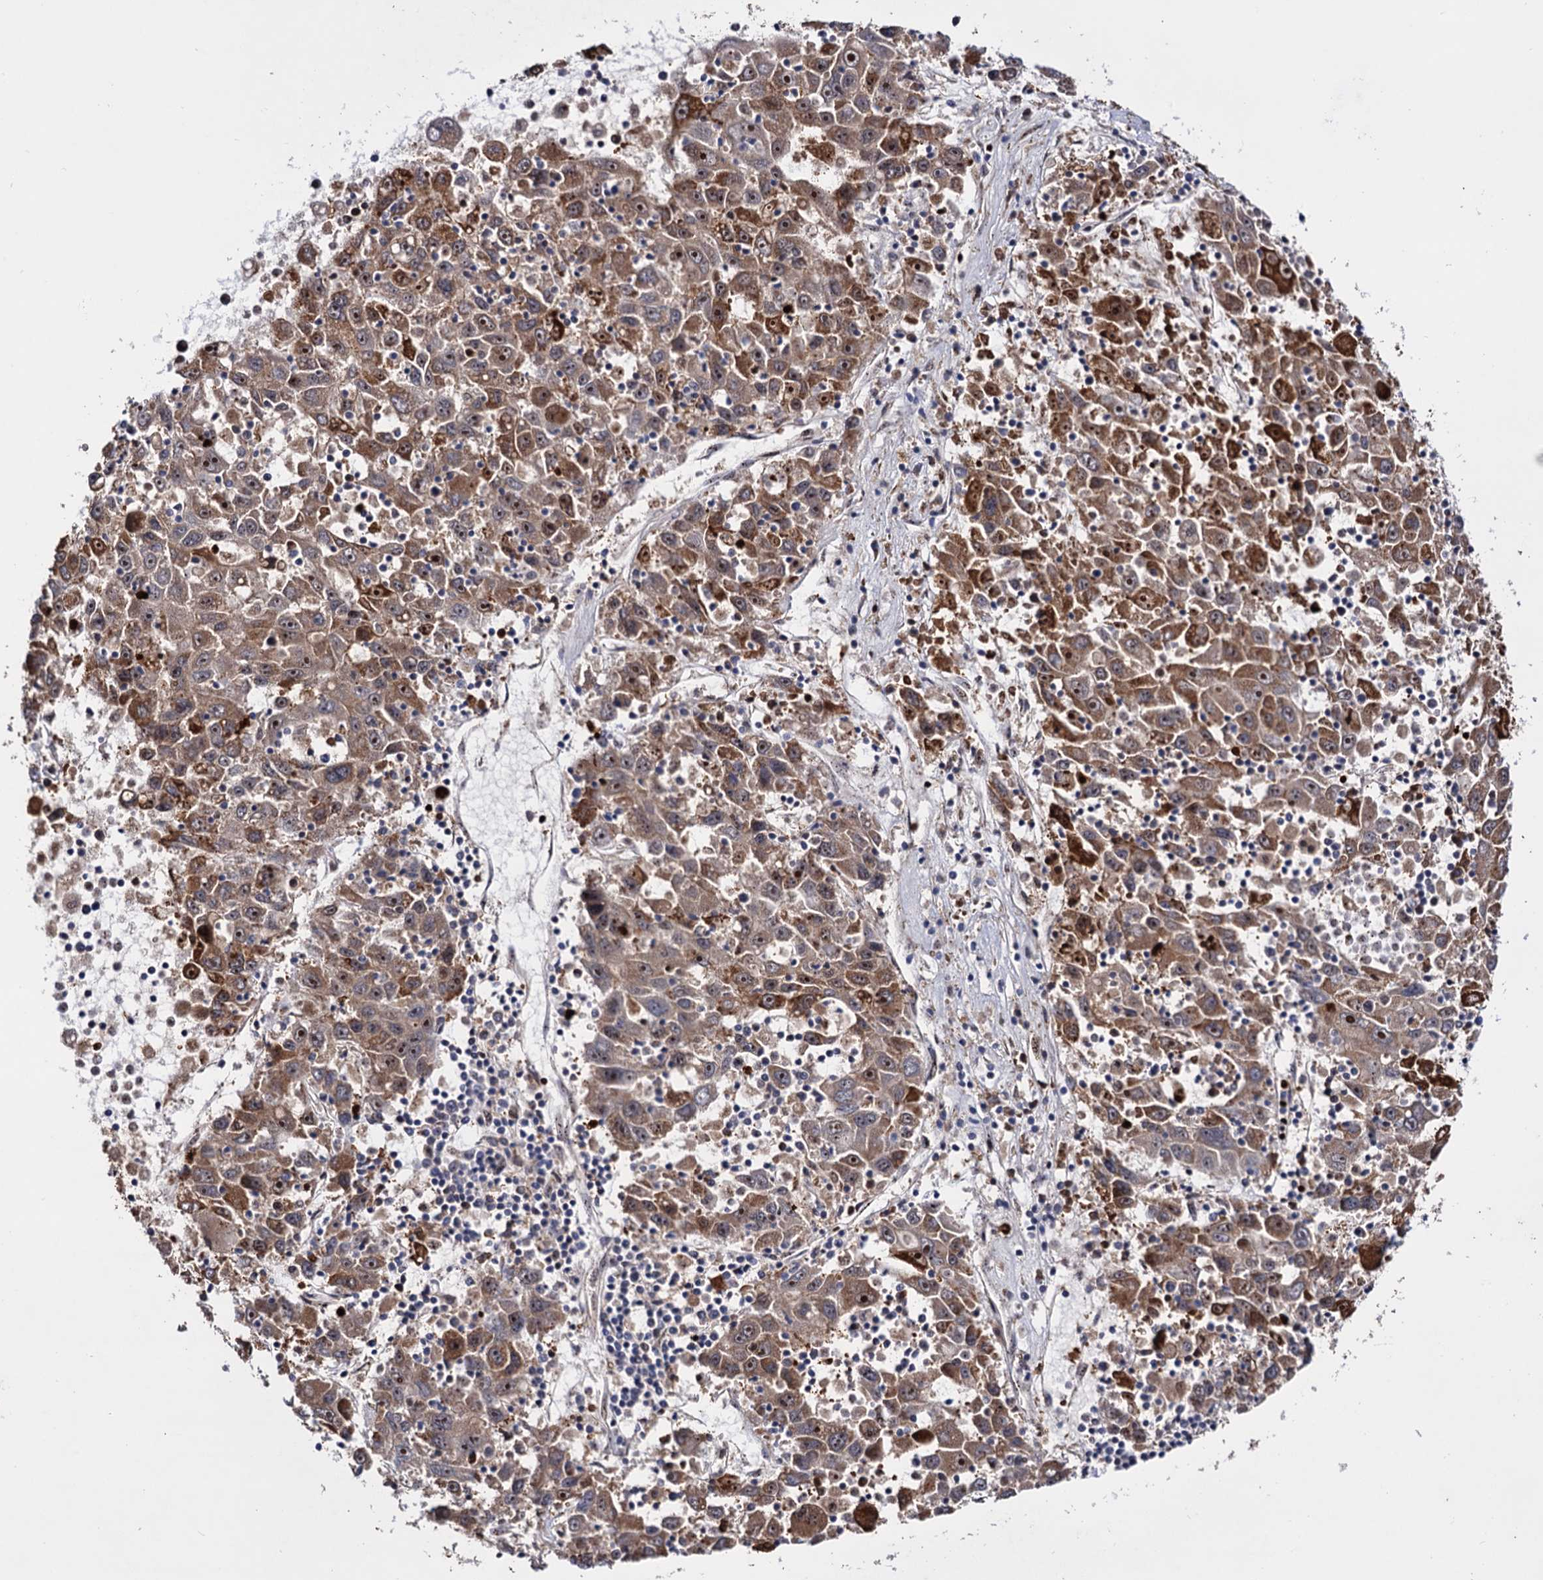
{"staining": {"intensity": "moderate", "quantity": ">75%", "location": "cytoplasmic/membranous,nuclear"}, "tissue": "liver cancer", "cell_type": "Tumor cells", "image_type": "cancer", "snomed": [{"axis": "morphology", "description": "Carcinoma, Hepatocellular, NOS"}, {"axis": "topography", "description": "Liver"}], "caption": "Protein expression analysis of liver cancer (hepatocellular carcinoma) exhibits moderate cytoplasmic/membranous and nuclear staining in about >75% of tumor cells.", "gene": "PIGB", "patient": {"sex": "male", "age": 49}}